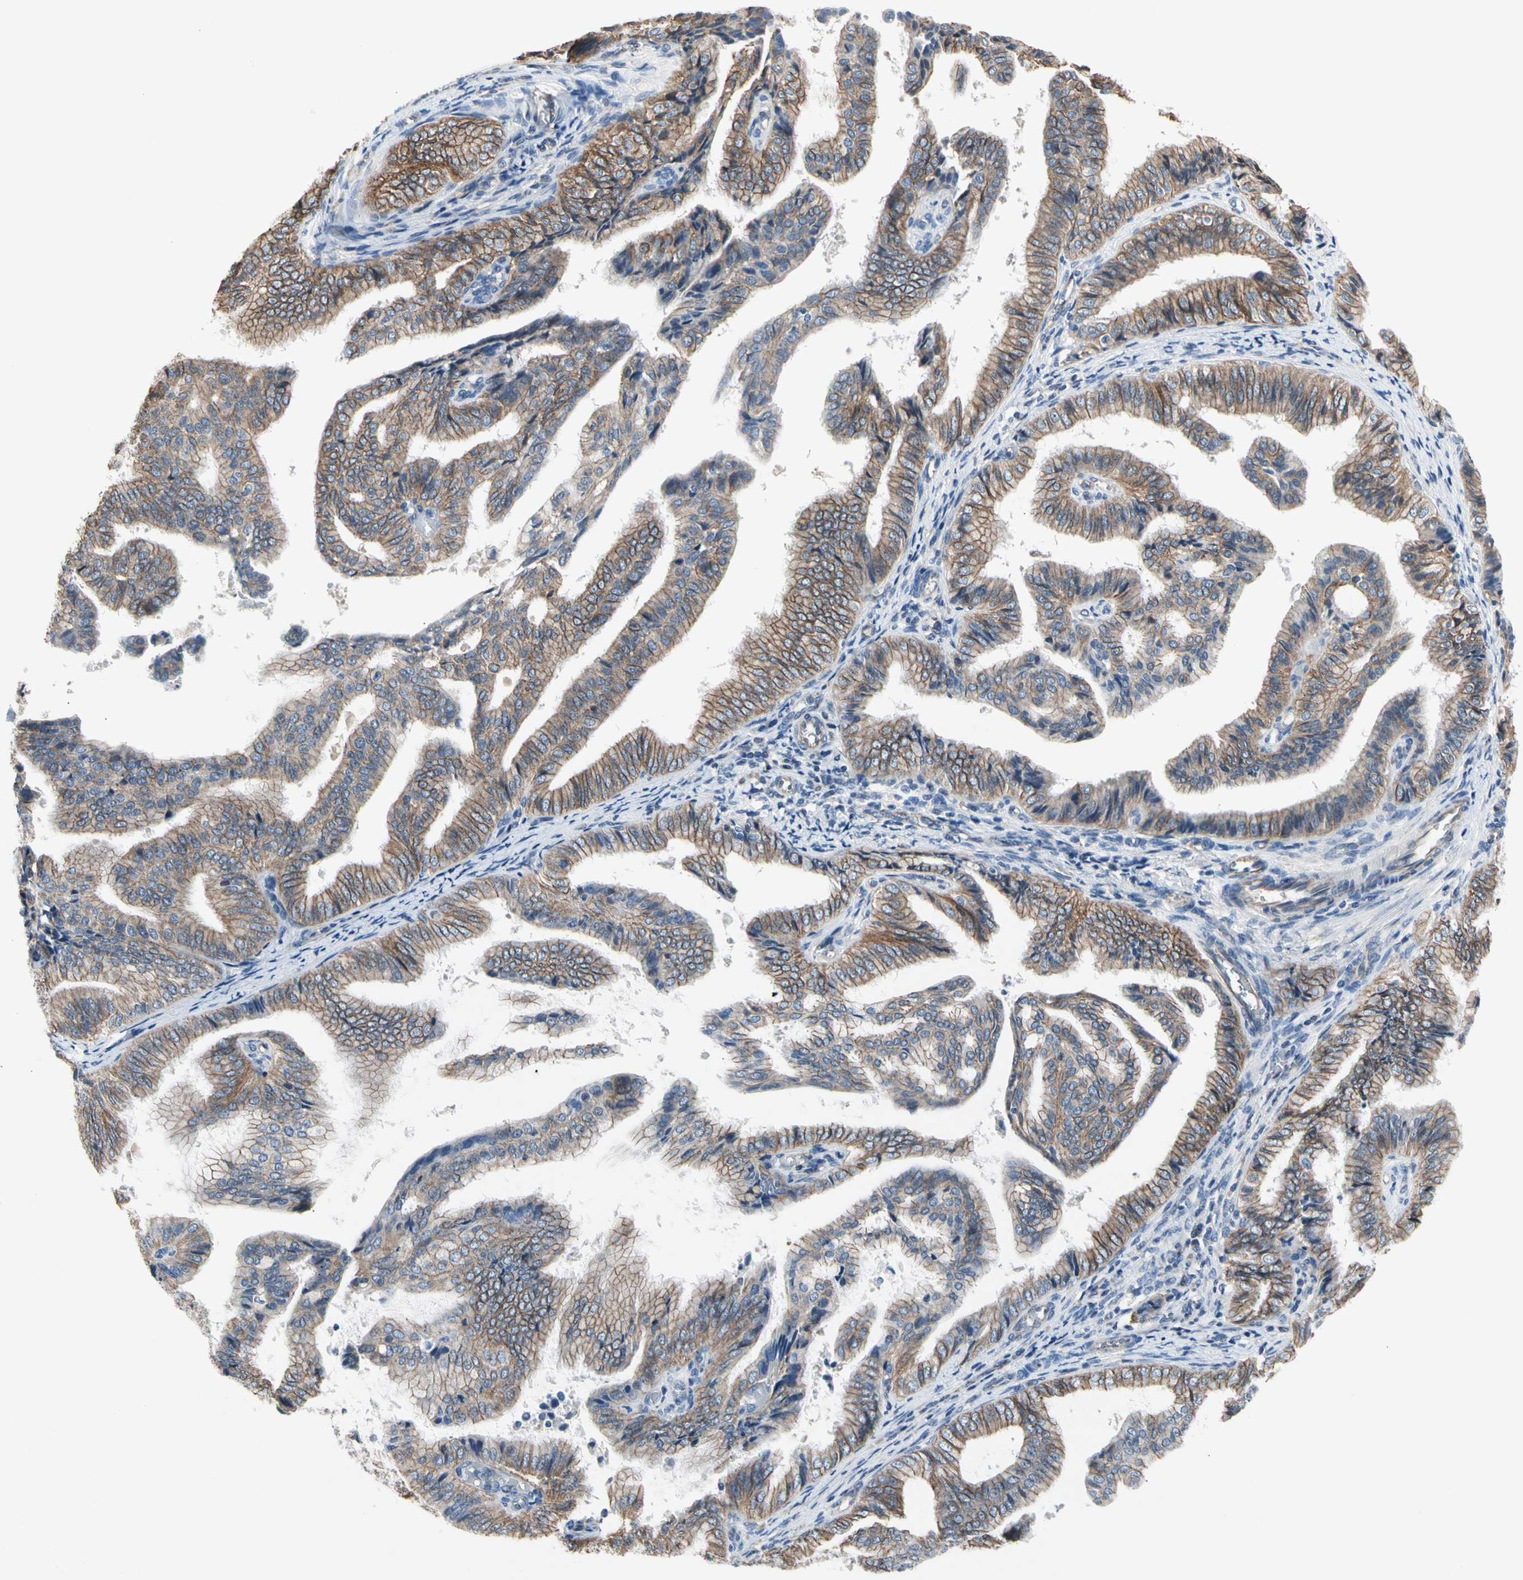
{"staining": {"intensity": "moderate", "quantity": "25%-75%", "location": "cytoplasmic/membranous"}, "tissue": "endometrial cancer", "cell_type": "Tumor cells", "image_type": "cancer", "snomed": [{"axis": "morphology", "description": "Adenocarcinoma, NOS"}, {"axis": "topography", "description": "Endometrium"}], "caption": "Immunohistochemical staining of endometrial adenocarcinoma shows medium levels of moderate cytoplasmic/membranous protein positivity in approximately 25%-75% of tumor cells.", "gene": "LGR6", "patient": {"sex": "female", "age": 58}}